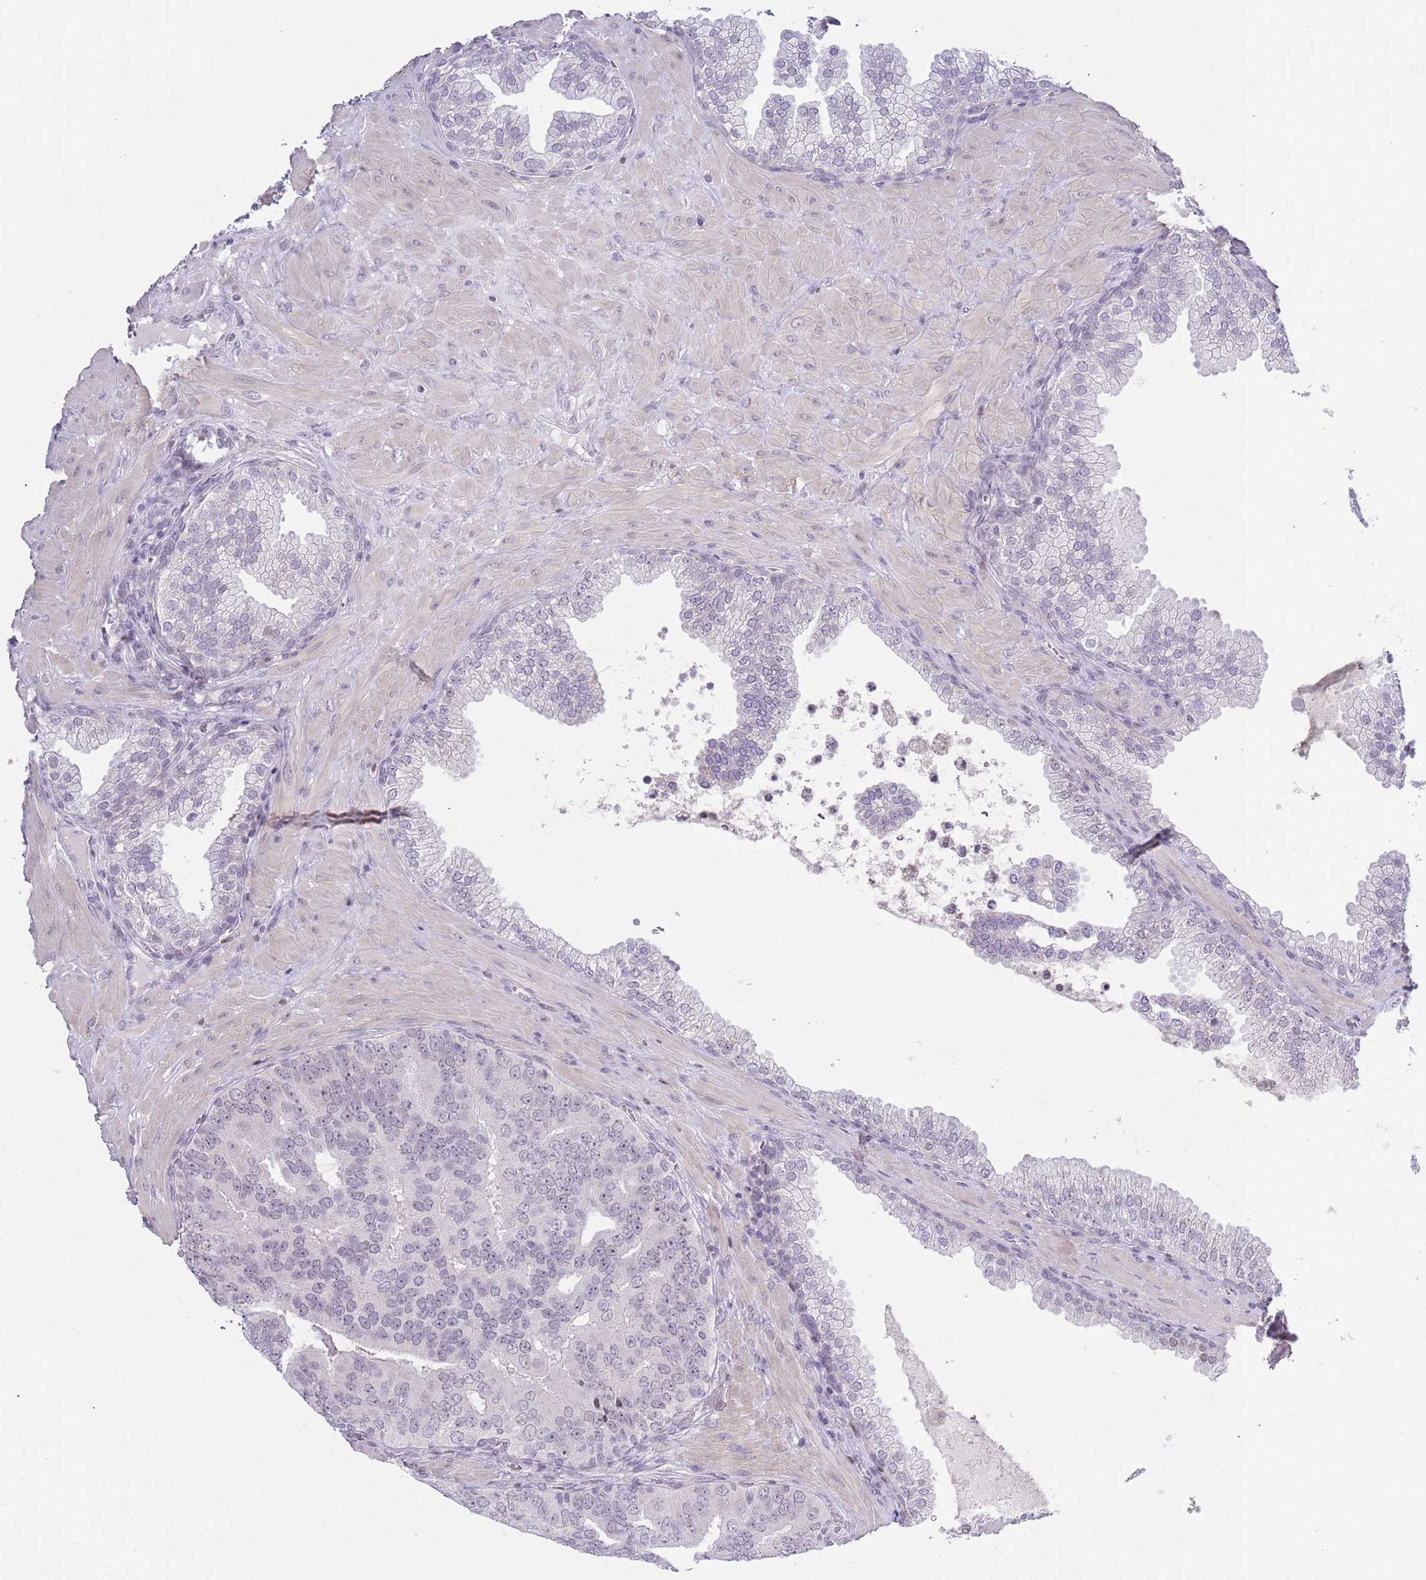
{"staining": {"intensity": "weak", "quantity": "<25%", "location": "nuclear"}, "tissue": "prostate cancer", "cell_type": "Tumor cells", "image_type": "cancer", "snomed": [{"axis": "morphology", "description": "Adenocarcinoma, High grade"}, {"axis": "topography", "description": "Prostate"}], "caption": "This is an immunohistochemistry micrograph of prostate cancer (high-grade adenocarcinoma). There is no positivity in tumor cells.", "gene": "MFSD10", "patient": {"sex": "male", "age": 55}}